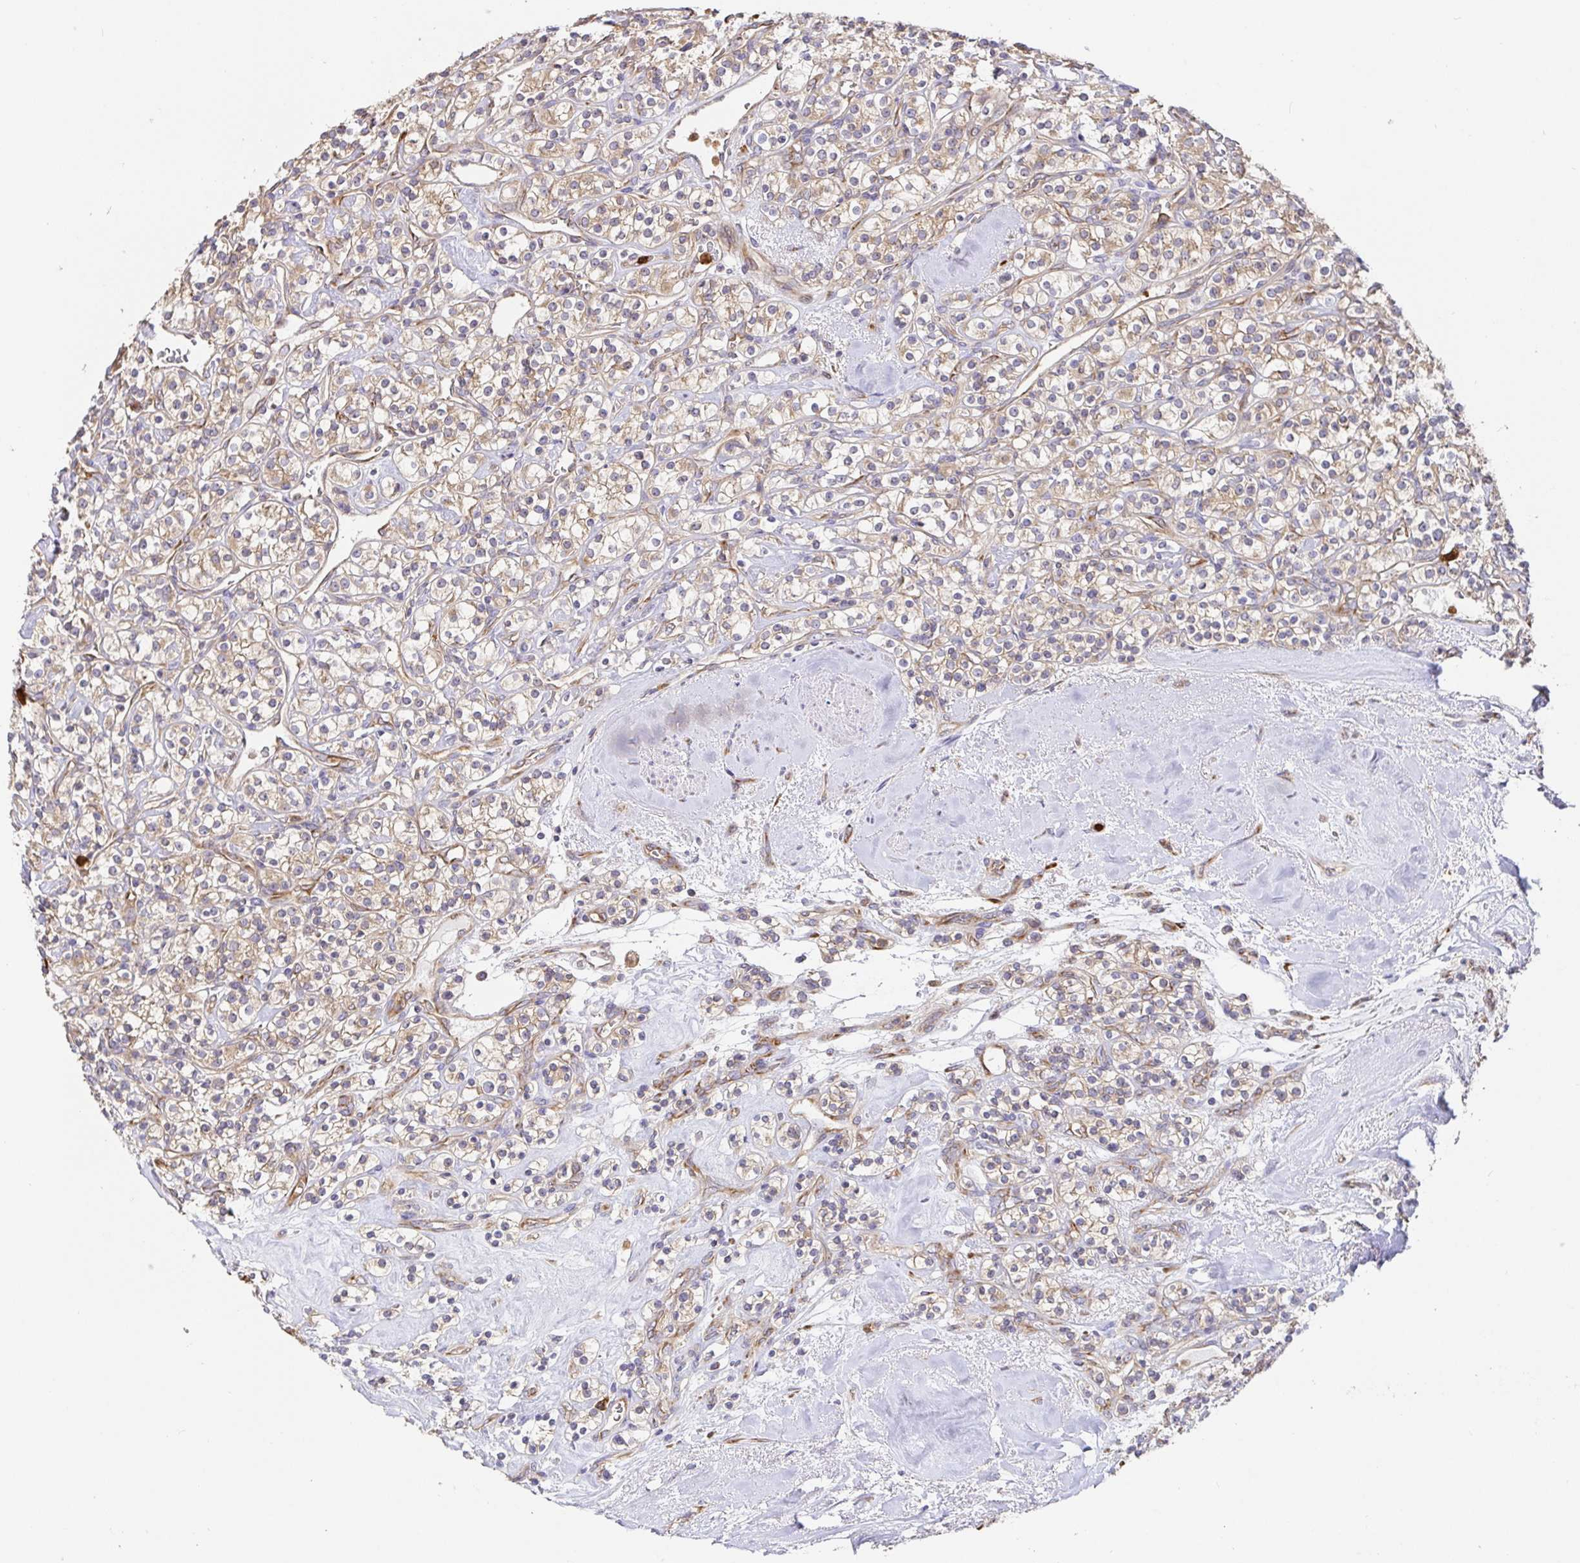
{"staining": {"intensity": "weak", "quantity": ">75%", "location": "cytoplasmic/membranous"}, "tissue": "renal cancer", "cell_type": "Tumor cells", "image_type": "cancer", "snomed": [{"axis": "morphology", "description": "Adenocarcinoma, NOS"}, {"axis": "topography", "description": "Kidney"}], "caption": "A photomicrograph showing weak cytoplasmic/membranous expression in approximately >75% of tumor cells in renal adenocarcinoma, as visualized by brown immunohistochemical staining.", "gene": "PDPK1", "patient": {"sex": "male", "age": 77}}